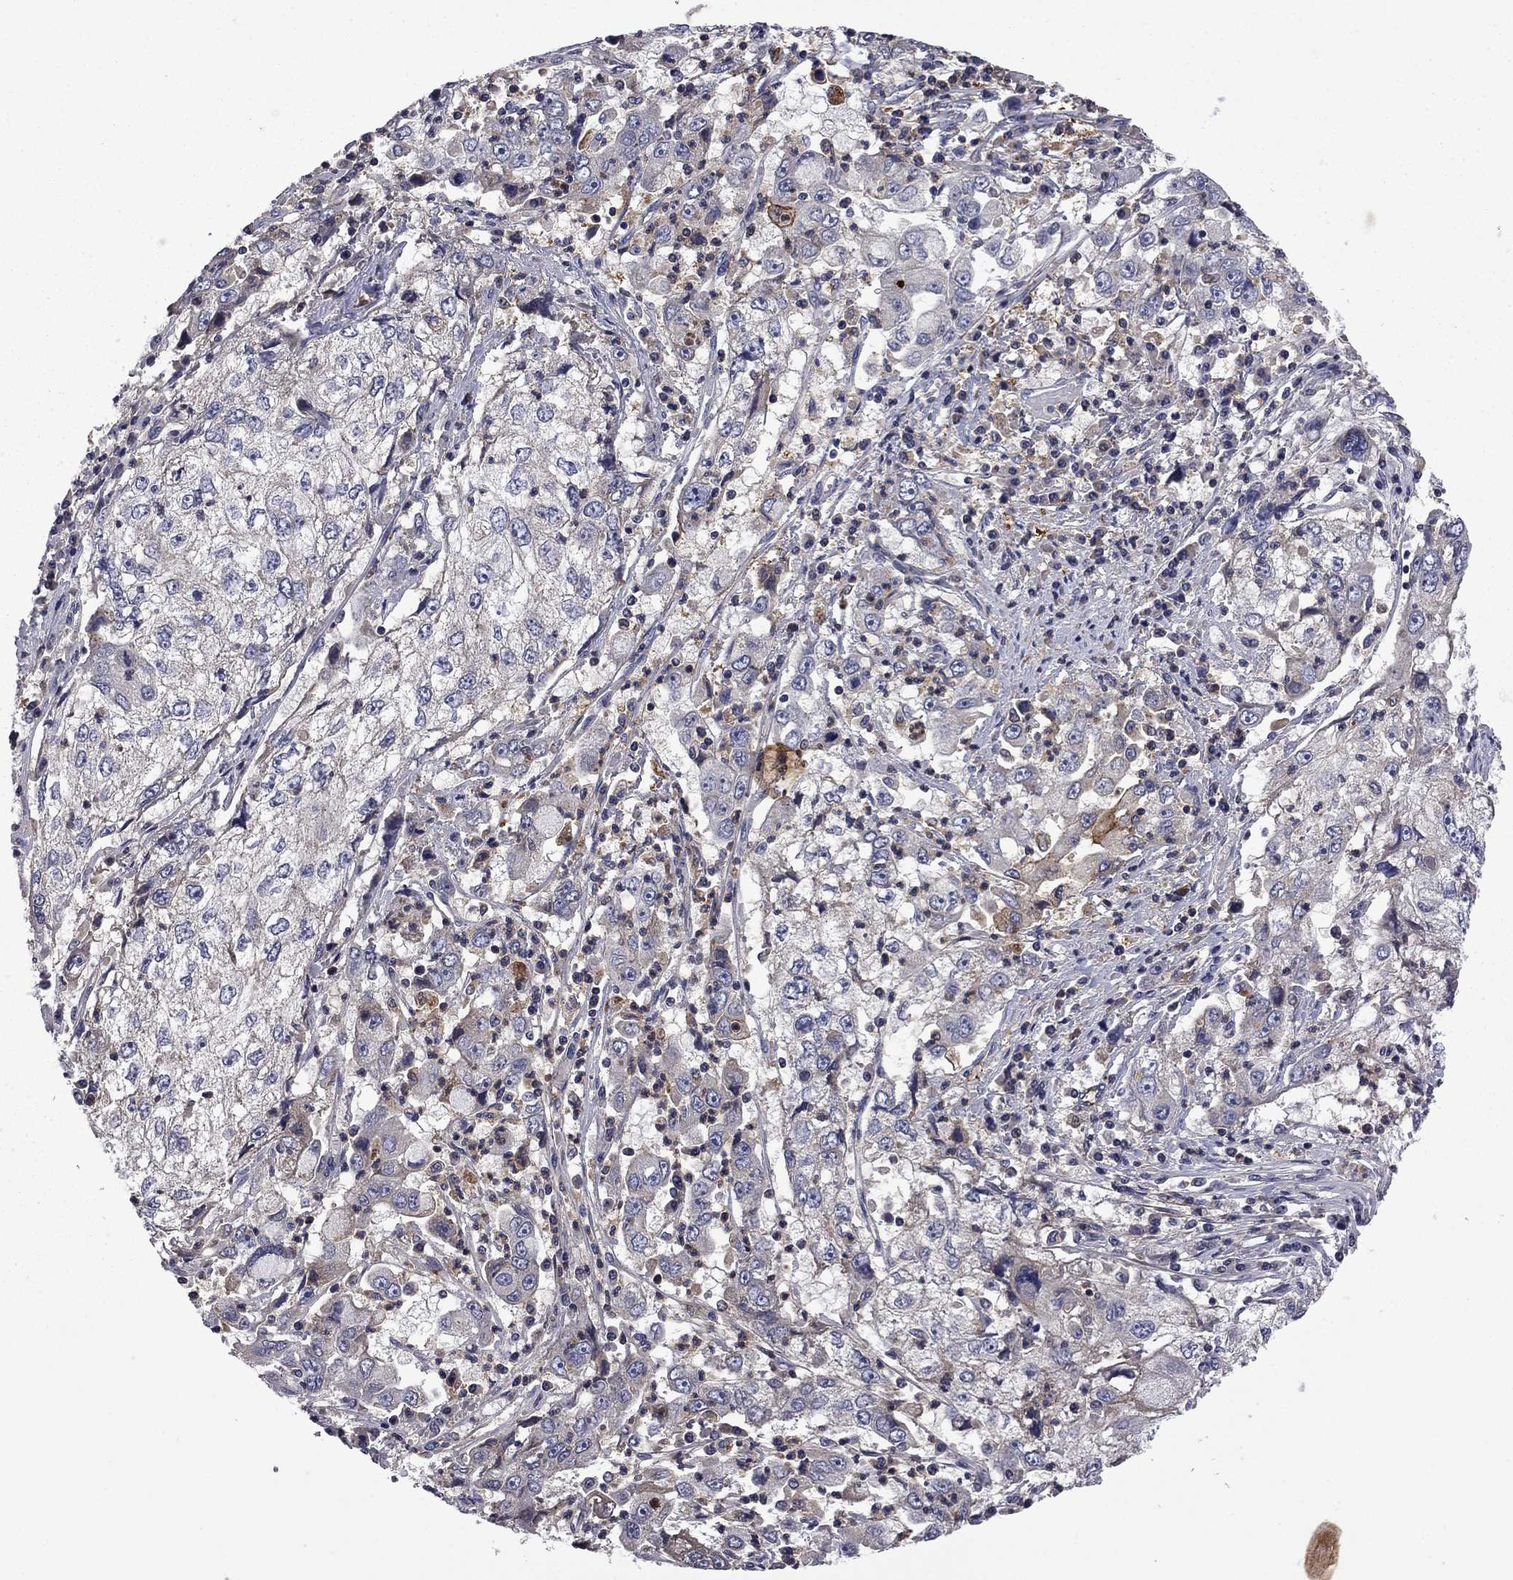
{"staining": {"intensity": "negative", "quantity": "none", "location": "none"}, "tissue": "cervical cancer", "cell_type": "Tumor cells", "image_type": "cancer", "snomed": [{"axis": "morphology", "description": "Squamous cell carcinoma, NOS"}, {"axis": "topography", "description": "Cervix"}], "caption": "Cervical cancer stained for a protein using immunohistochemistry demonstrates no expression tumor cells.", "gene": "CEACAM7", "patient": {"sex": "female", "age": 36}}